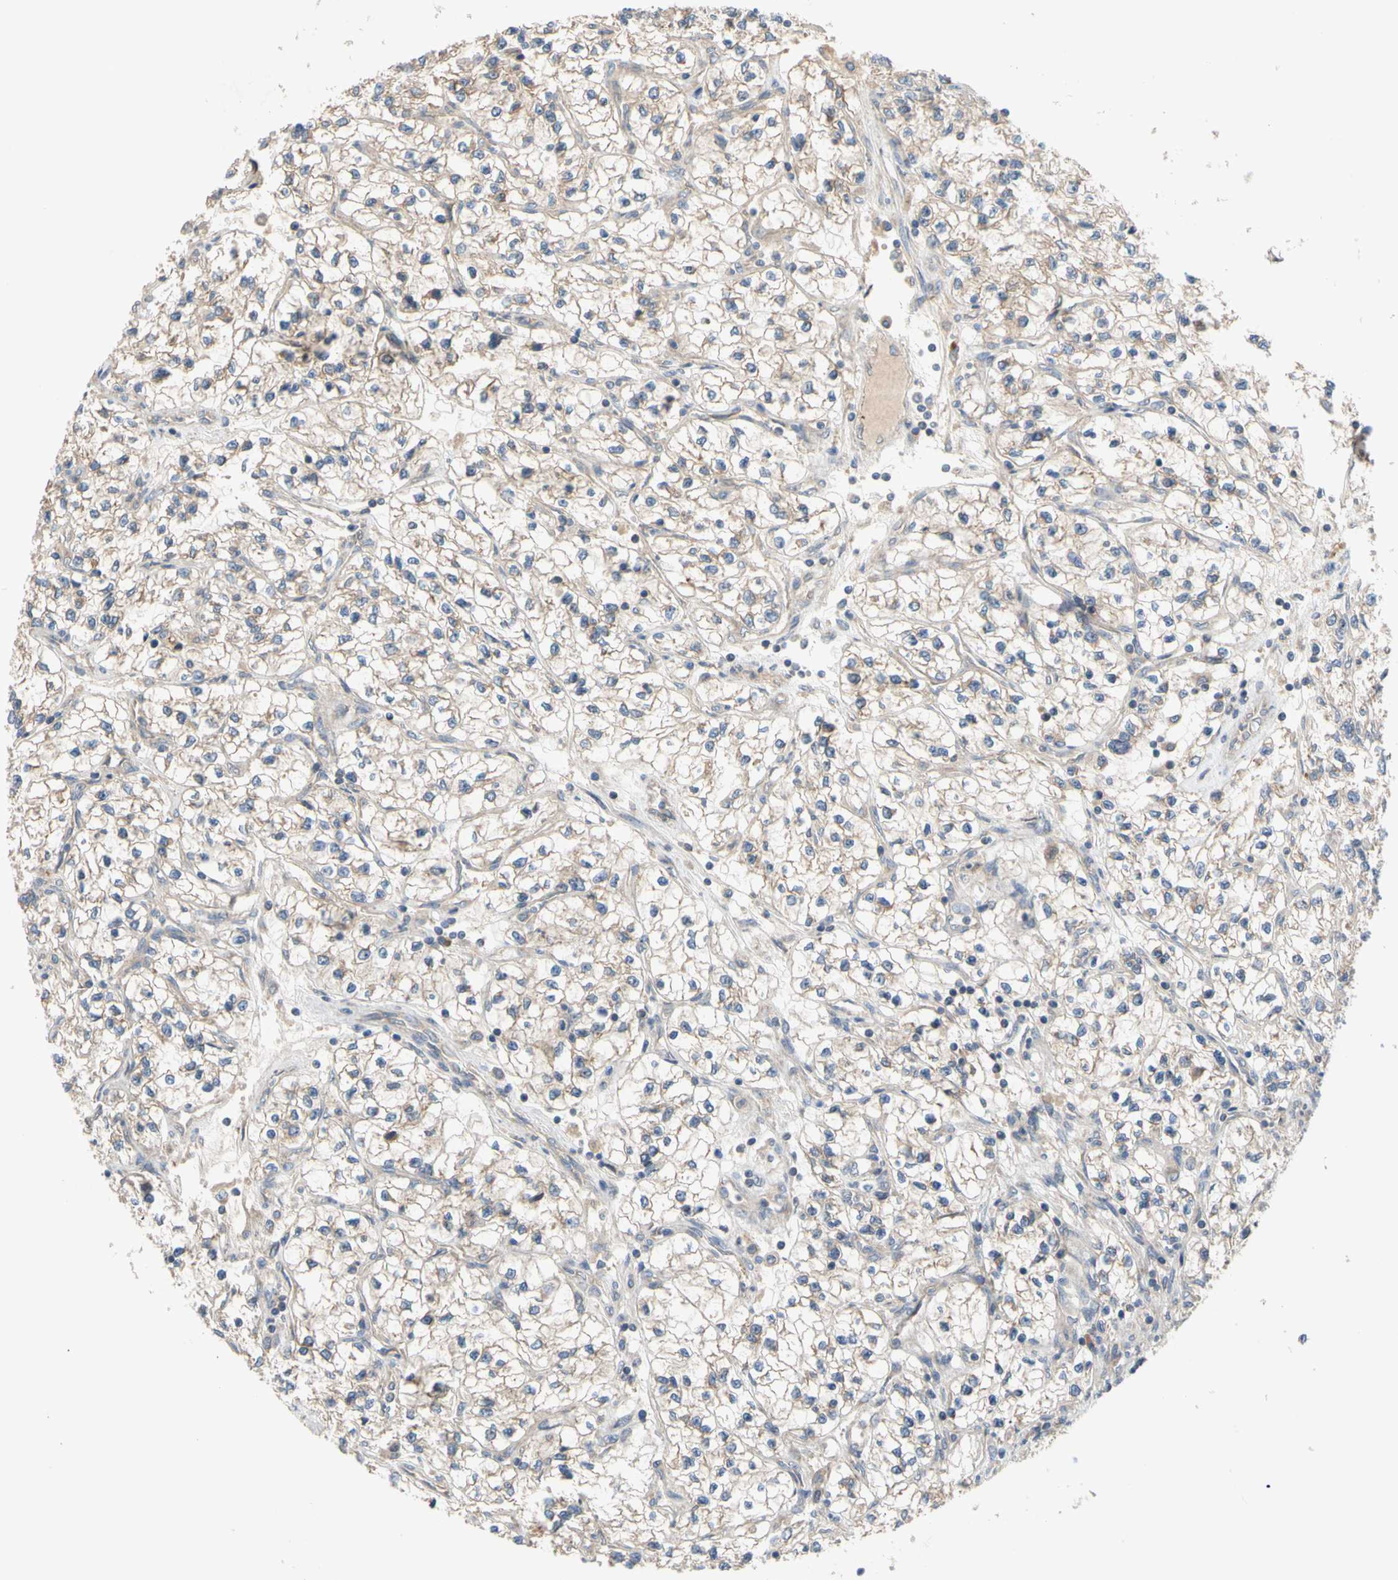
{"staining": {"intensity": "weak", "quantity": "25%-75%", "location": "cytoplasmic/membranous"}, "tissue": "renal cancer", "cell_type": "Tumor cells", "image_type": "cancer", "snomed": [{"axis": "morphology", "description": "Adenocarcinoma, NOS"}, {"axis": "topography", "description": "Kidney"}], "caption": "Human adenocarcinoma (renal) stained with a brown dye demonstrates weak cytoplasmic/membranous positive staining in approximately 25%-75% of tumor cells.", "gene": "MBTPS2", "patient": {"sex": "female", "age": 57}}